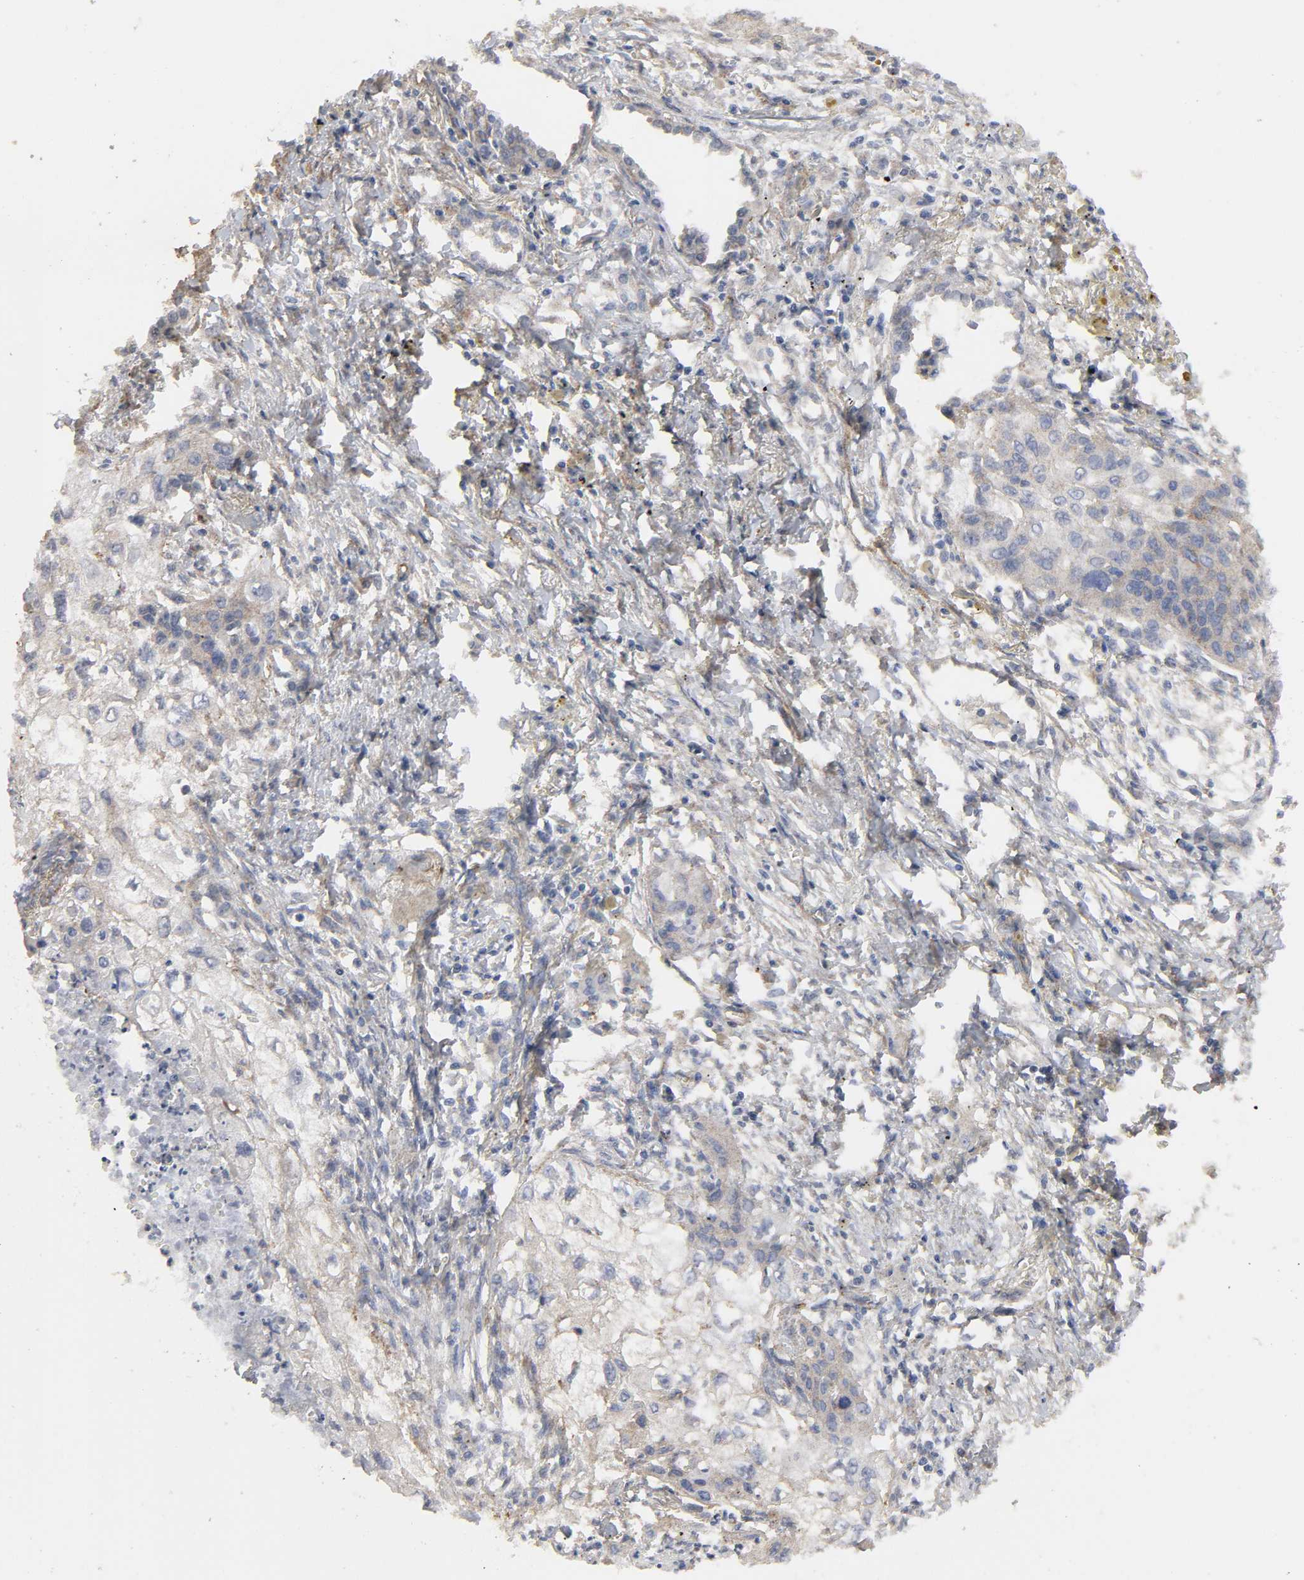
{"staining": {"intensity": "moderate", "quantity": "<25%", "location": "cytoplasmic/membranous"}, "tissue": "lung cancer", "cell_type": "Tumor cells", "image_type": "cancer", "snomed": [{"axis": "morphology", "description": "Squamous cell carcinoma, NOS"}, {"axis": "topography", "description": "Lung"}], "caption": "The photomicrograph demonstrates staining of lung cancer, revealing moderate cytoplasmic/membranous protein staining (brown color) within tumor cells. (IHC, brightfield microscopy, high magnification).", "gene": "SH3GLB1", "patient": {"sex": "male", "age": 71}}